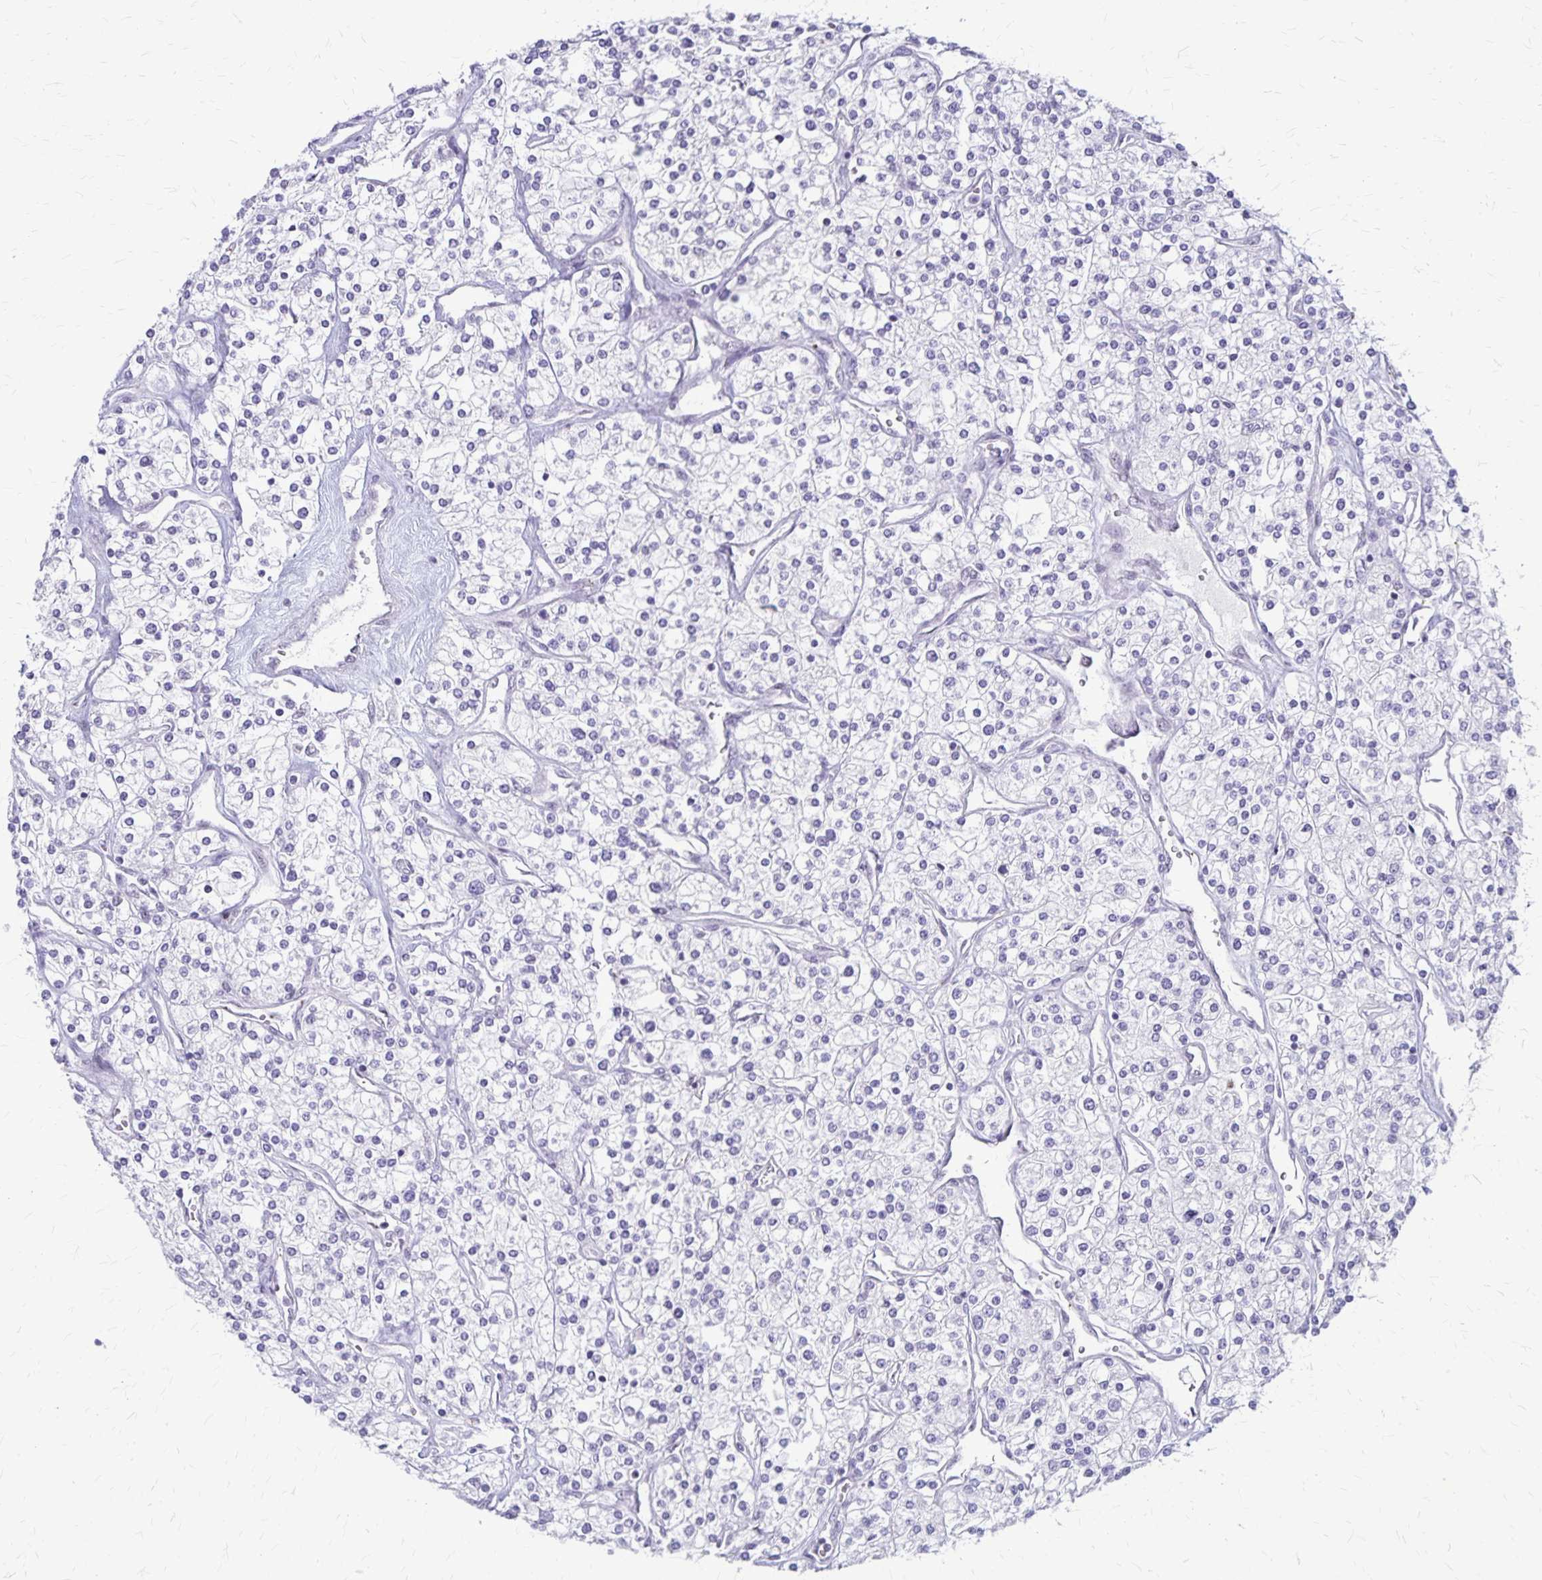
{"staining": {"intensity": "negative", "quantity": "none", "location": "none"}, "tissue": "renal cancer", "cell_type": "Tumor cells", "image_type": "cancer", "snomed": [{"axis": "morphology", "description": "Adenocarcinoma, NOS"}, {"axis": "topography", "description": "Kidney"}], "caption": "An image of renal adenocarcinoma stained for a protein reveals no brown staining in tumor cells.", "gene": "GP9", "patient": {"sex": "male", "age": 80}}